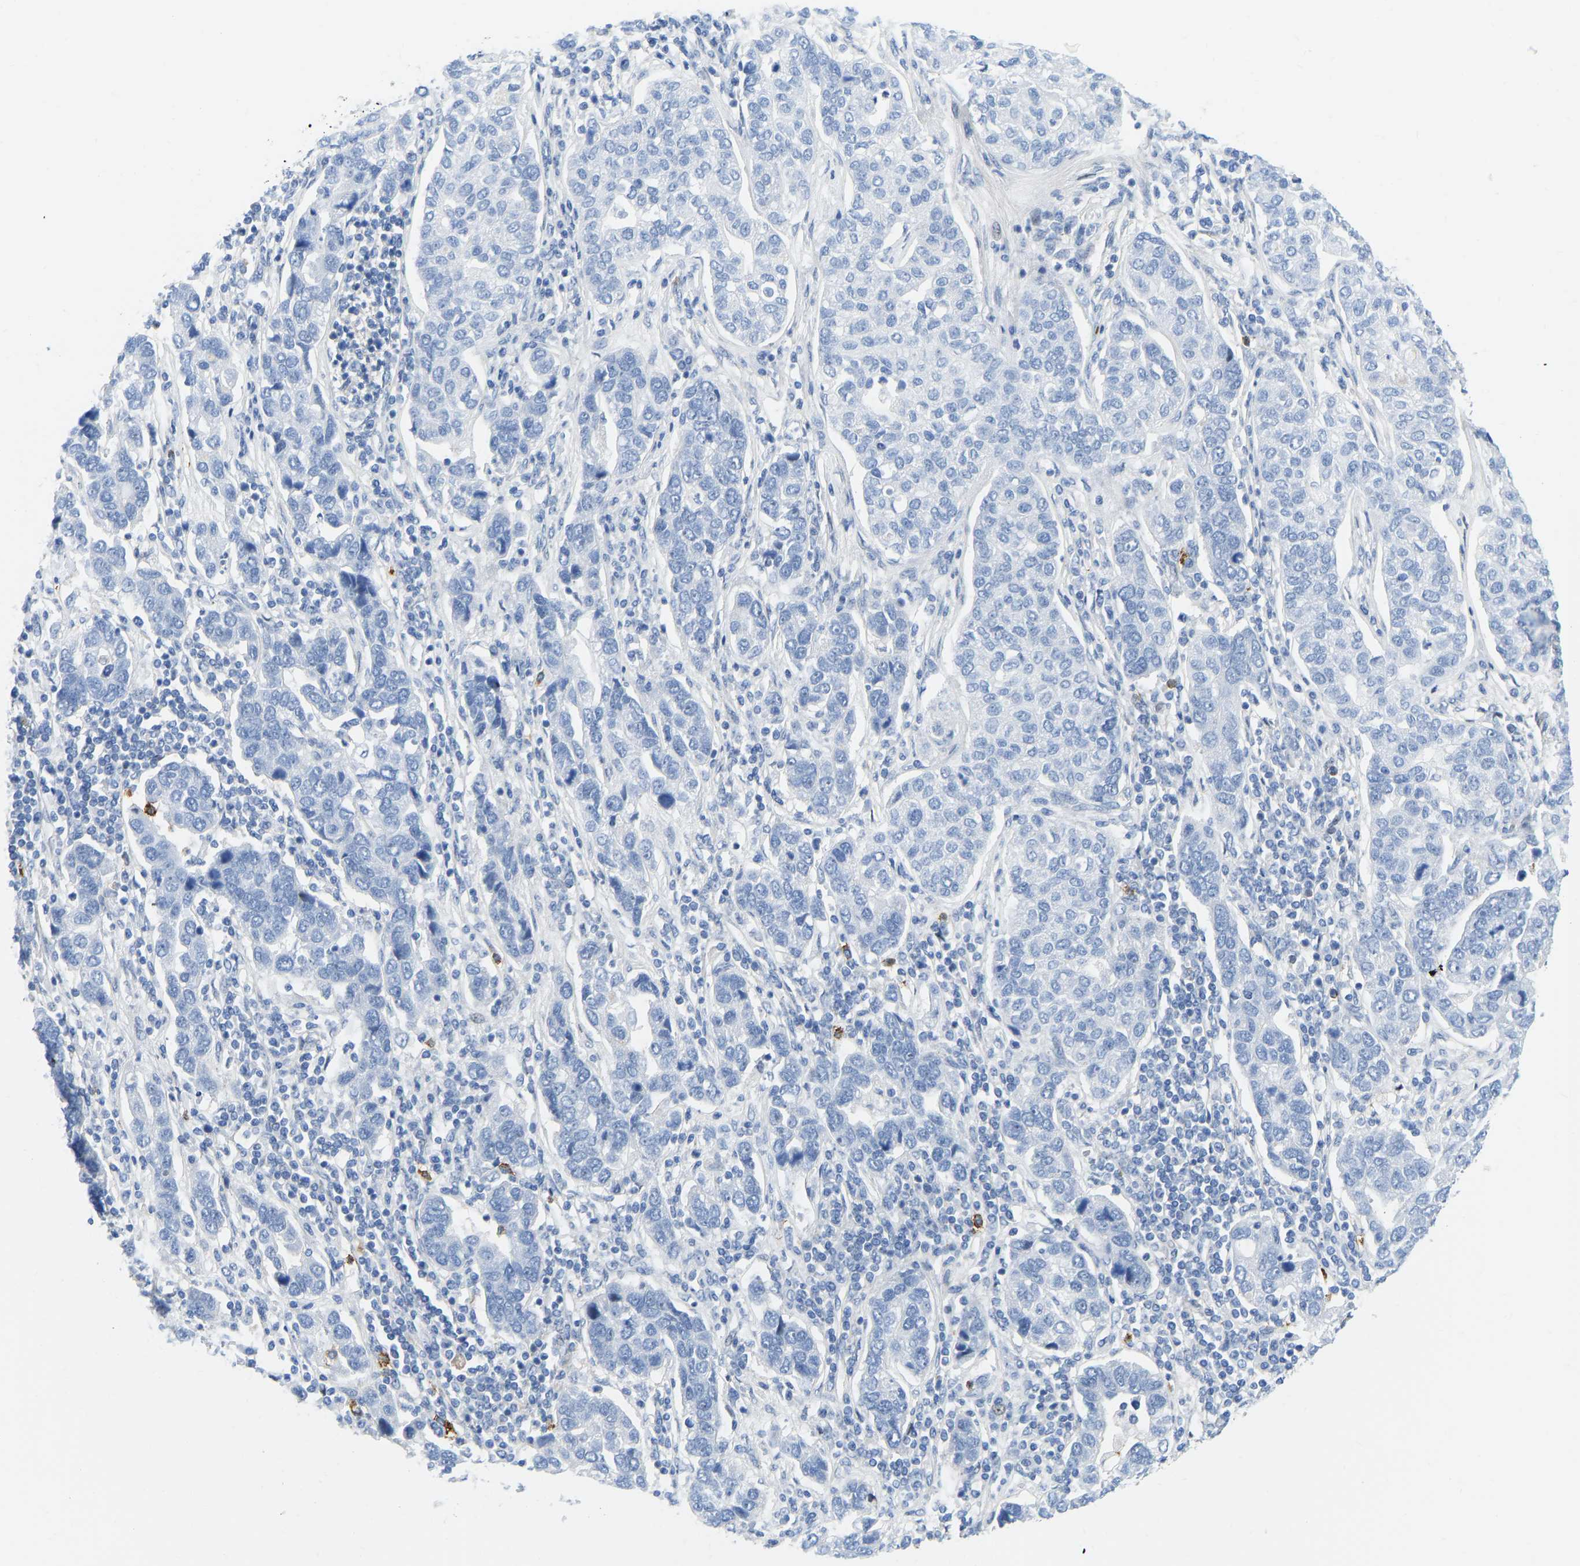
{"staining": {"intensity": "negative", "quantity": "none", "location": "none"}, "tissue": "pancreatic cancer", "cell_type": "Tumor cells", "image_type": "cancer", "snomed": [{"axis": "morphology", "description": "Adenocarcinoma, NOS"}, {"axis": "topography", "description": "Pancreas"}], "caption": "Human pancreatic adenocarcinoma stained for a protein using IHC shows no expression in tumor cells.", "gene": "HDAC5", "patient": {"sex": "female", "age": 61}}